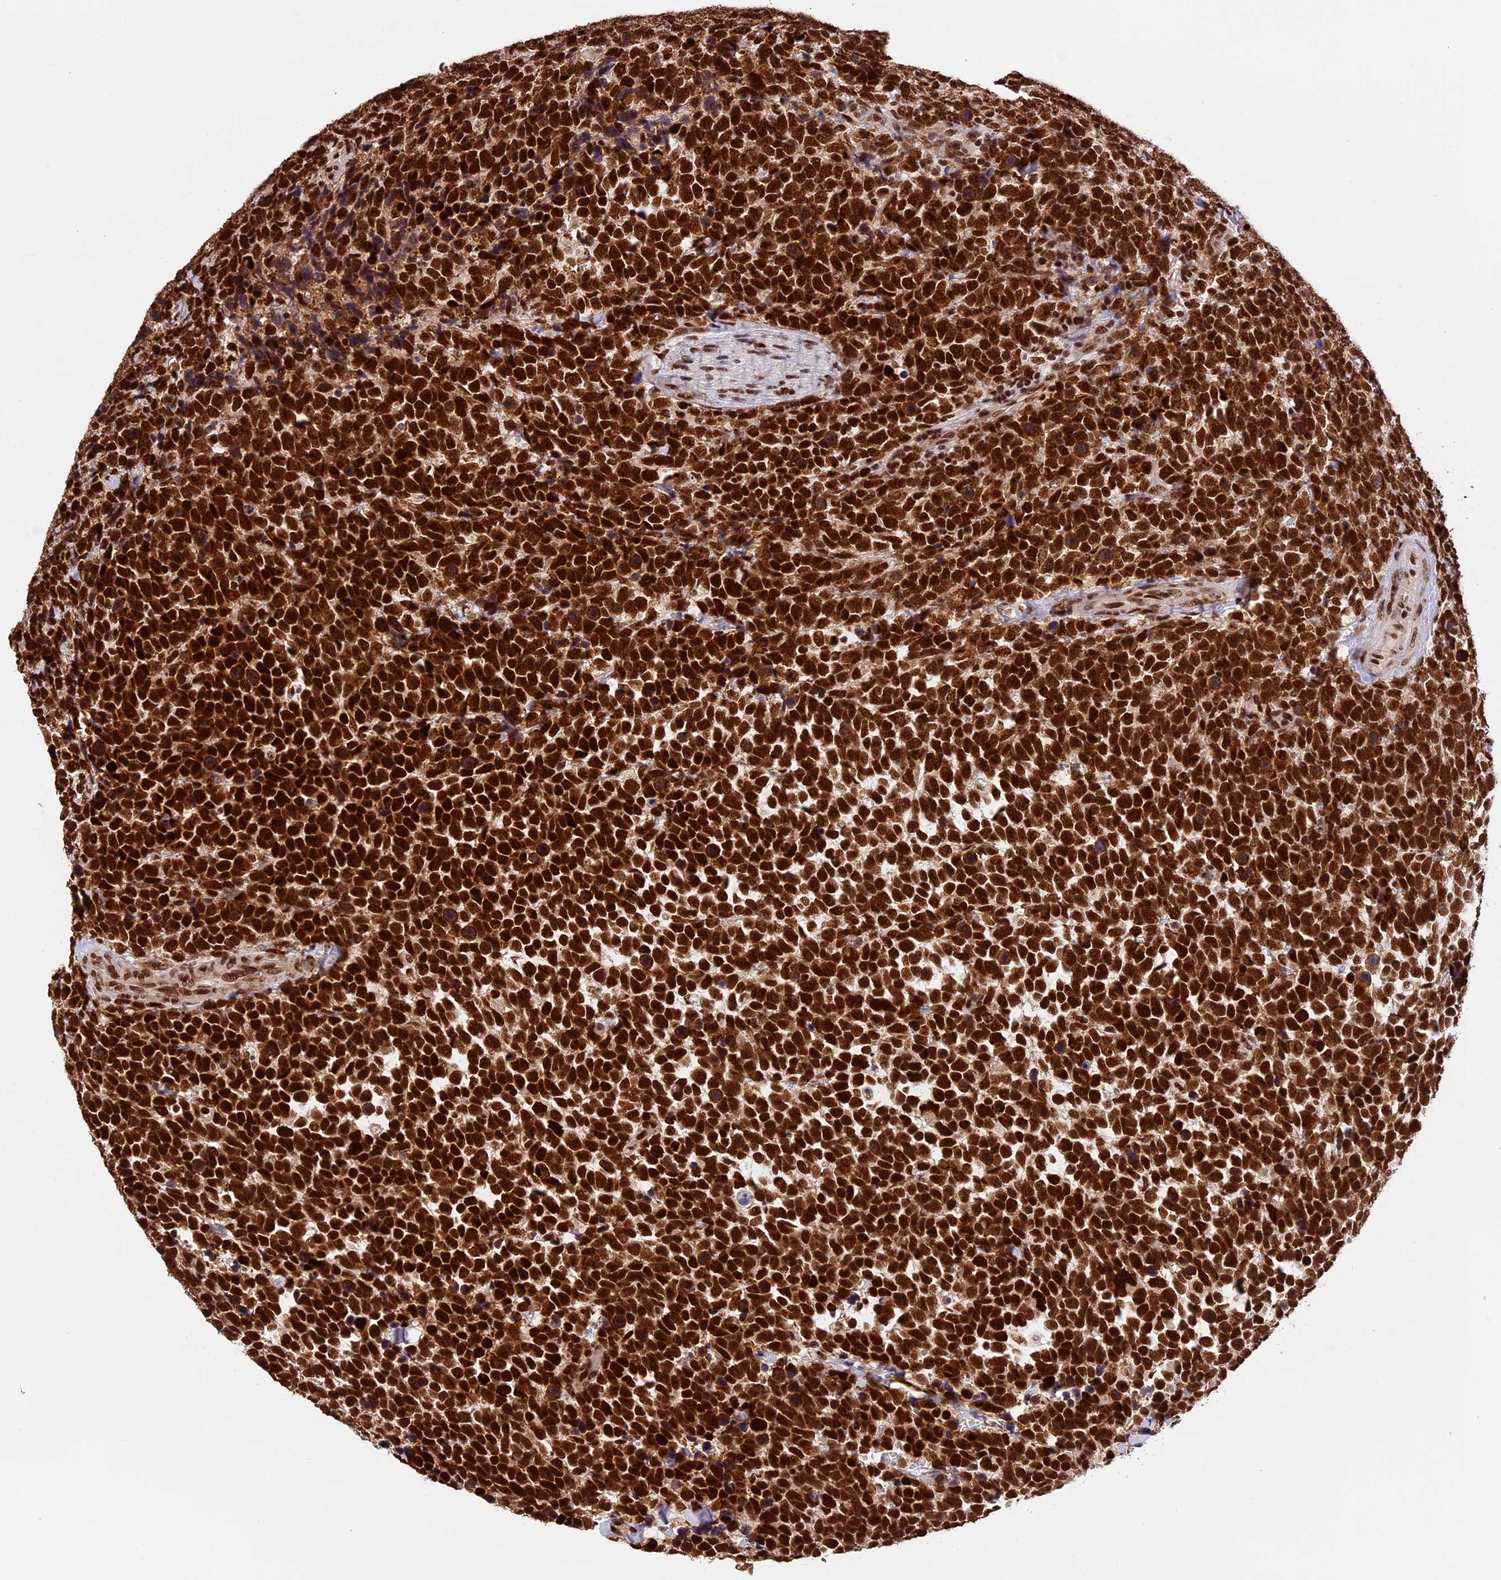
{"staining": {"intensity": "strong", "quantity": ">75%", "location": "nuclear"}, "tissue": "urothelial cancer", "cell_type": "Tumor cells", "image_type": "cancer", "snomed": [{"axis": "morphology", "description": "Urothelial carcinoma, High grade"}, {"axis": "topography", "description": "Urinary bladder"}], "caption": "Urothelial cancer stained with DAB immunohistochemistry (IHC) displays high levels of strong nuclear expression in about >75% of tumor cells. (DAB (3,3'-diaminobenzidine) = brown stain, brightfield microscopy at high magnification).", "gene": "RAMAC", "patient": {"sex": "female", "age": 82}}